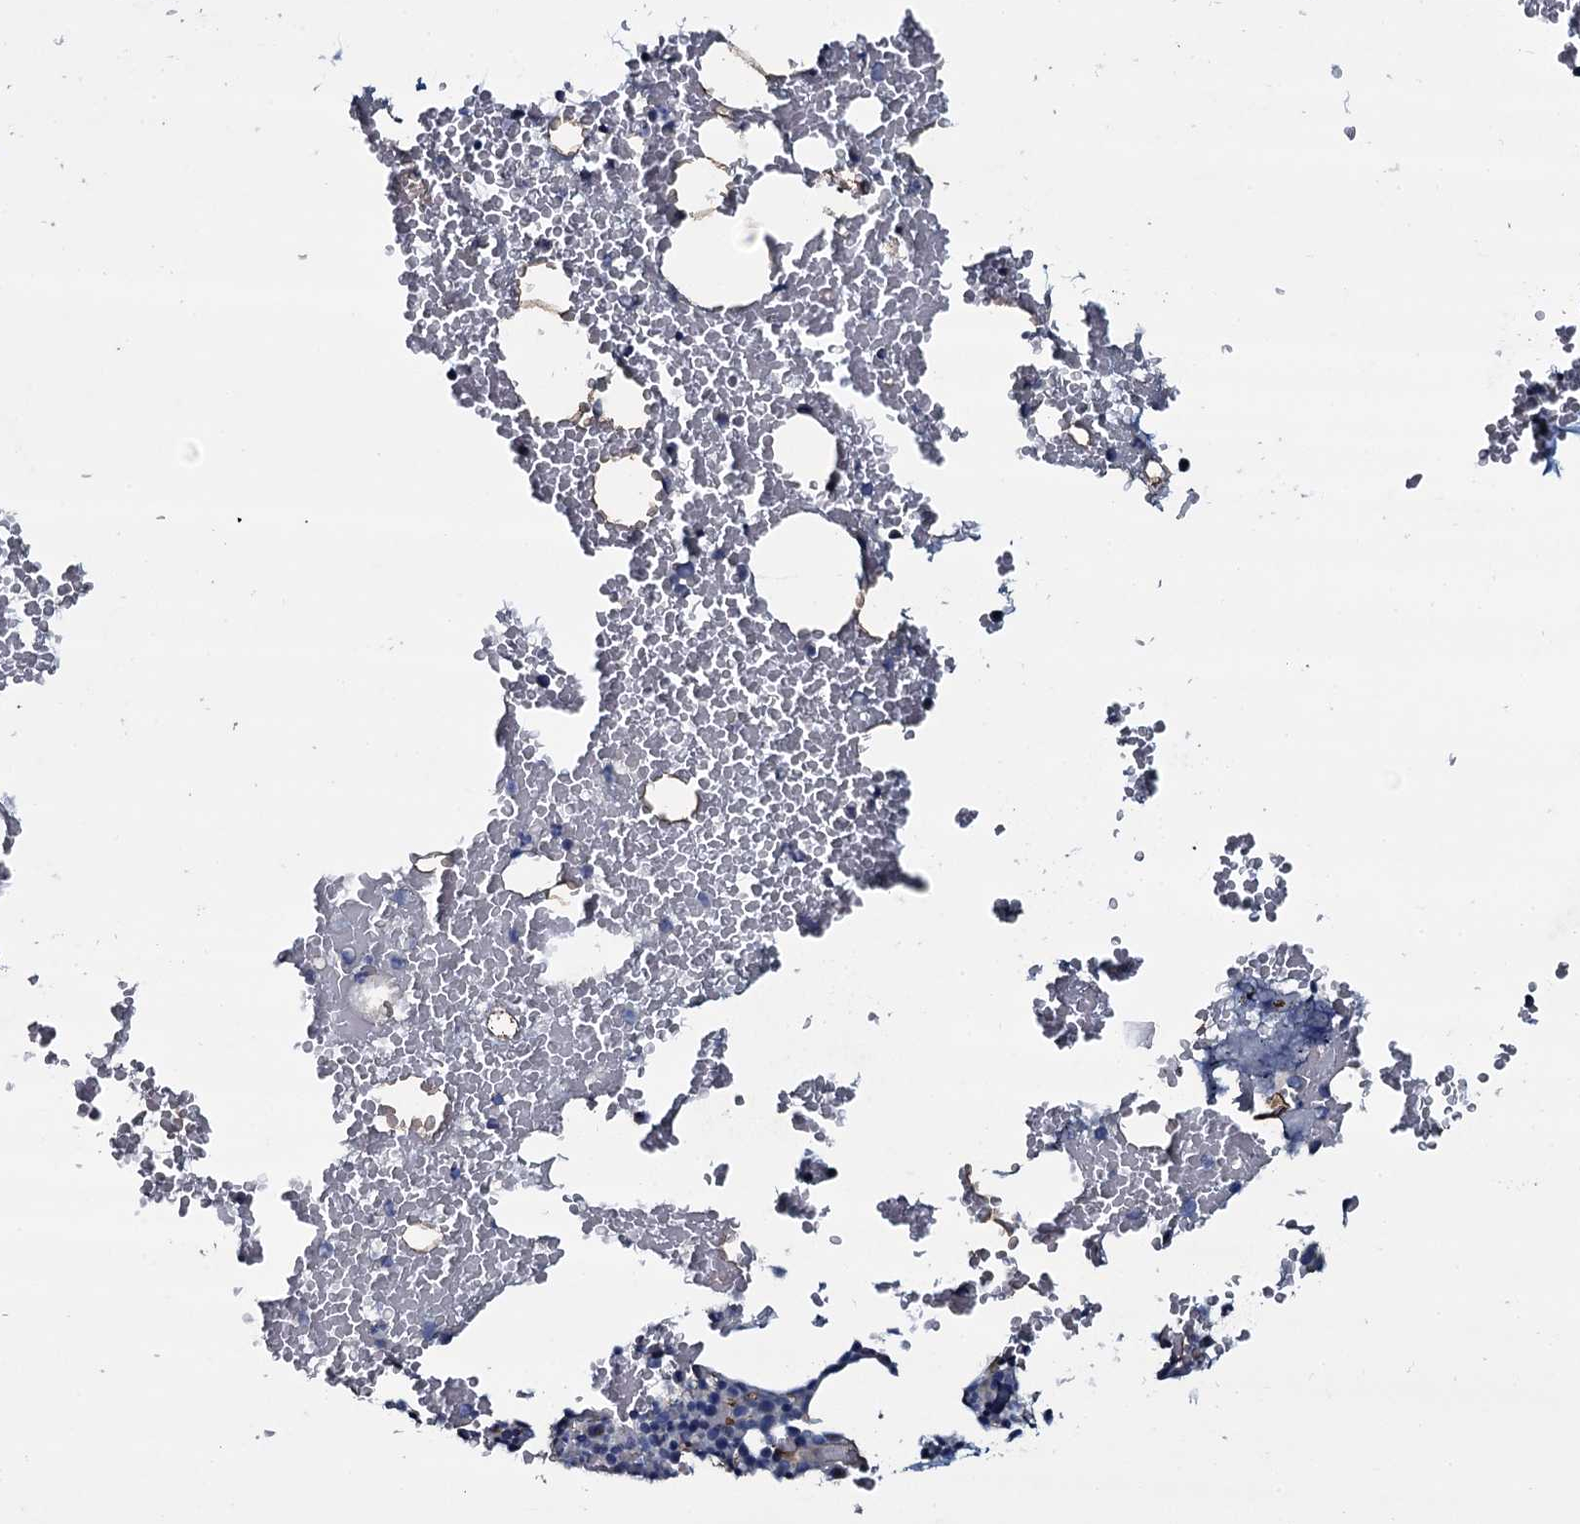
{"staining": {"intensity": "negative", "quantity": "none", "location": "none"}, "tissue": "bone marrow", "cell_type": "Hematopoietic cells", "image_type": "normal", "snomed": [{"axis": "morphology", "description": "Normal tissue, NOS"}, {"axis": "morphology", "description": "Inflammation, NOS"}, {"axis": "topography", "description": "Bone marrow"}], "caption": "Immunohistochemical staining of unremarkable bone marrow exhibits no significant expression in hematopoietic cells.", "gene": "CLEC14A", "patient": {"sex": "female", "age": 78}}